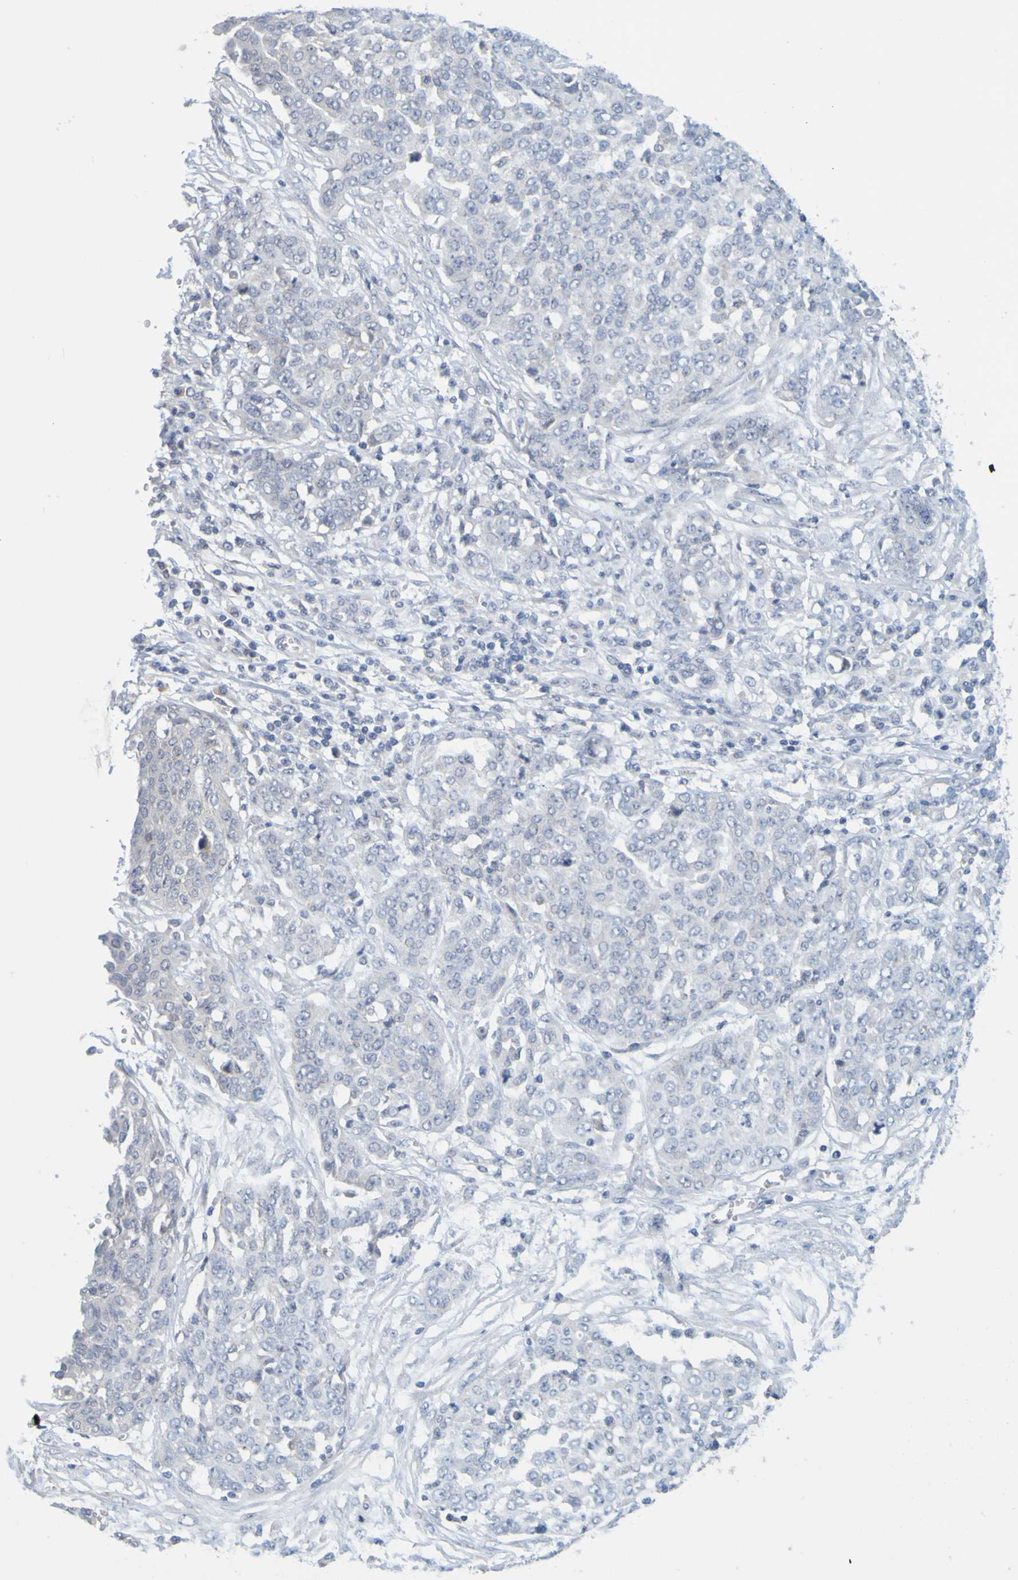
{"staining": {"intensity": "negative", "quantity": "none", "location": "none"}, "tissue": "ovarian cancer", "cell_type": "Tumor cells", "image_type": "cancer", "snomed": [{"axis": "morphology", "description": "Cystadenocarcinoma, serous, NOS"}, {"axis": "topography", "description": "Soft tissue"}, {"axis": "topography", "description": "Ovary"}], "caption": "Tumor cells are negative for brown protein staining in ovarian cancer (serous cystadenocarcinoma).", "gene": "ENDOU", "patient": {"sex": "female", "age": 57}}